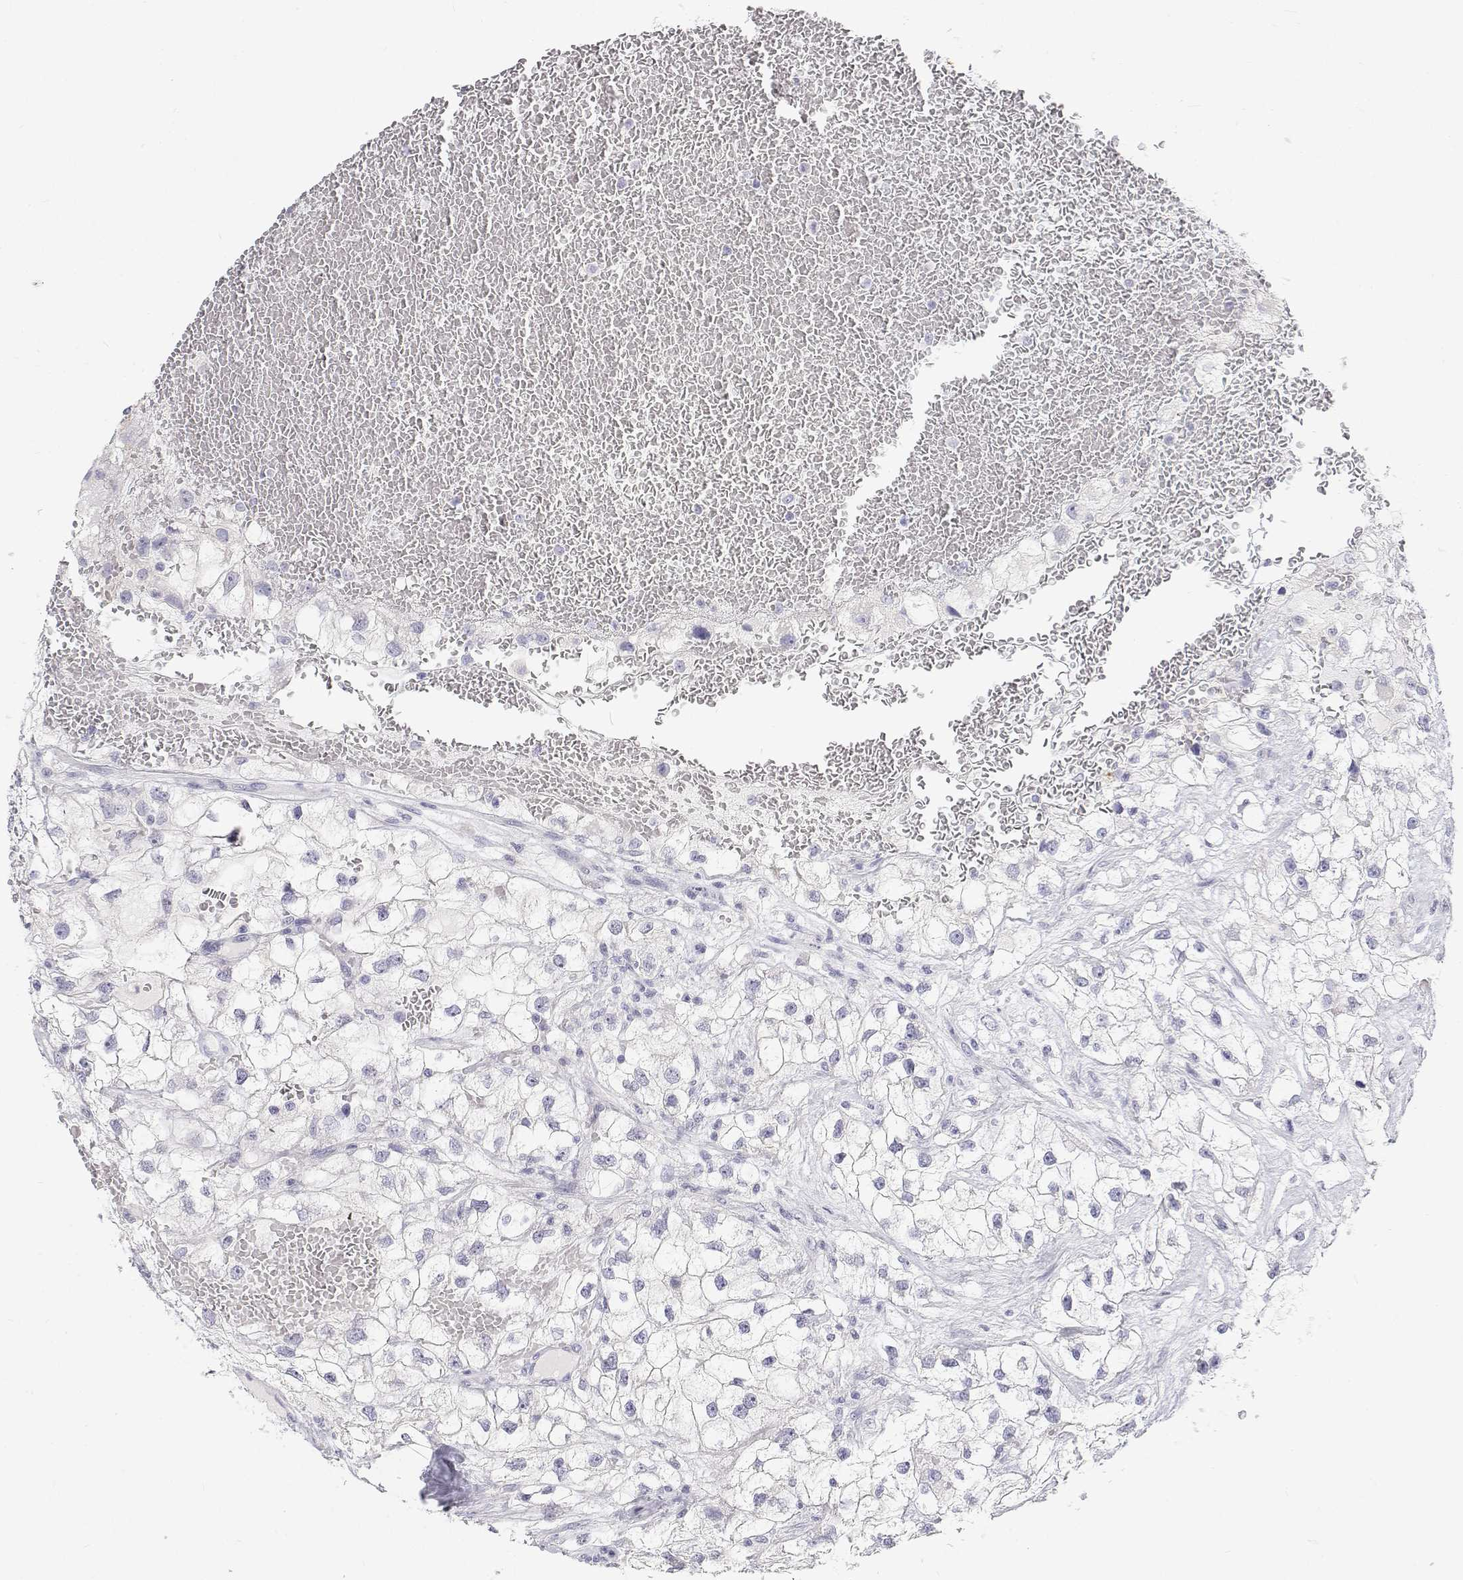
{"staining": {"intensity": "negative", "quantity": "none", "location": "none"}, "tissue": "renal cancer", "cell_type": "Tumor cells", "image_type": "cancer", "snomed": [{"axis": "morphology", "description": "Adenocarcinoma, NOS"}, {"axis": "topography", "description": "Kidney"}], "caption": "This is an immunohistochemistry image of renal adenocarcinoma. There is no positivity in tumor cells.", "gene": "NCR2", "patient": {"sex": "male", "age": 59}}